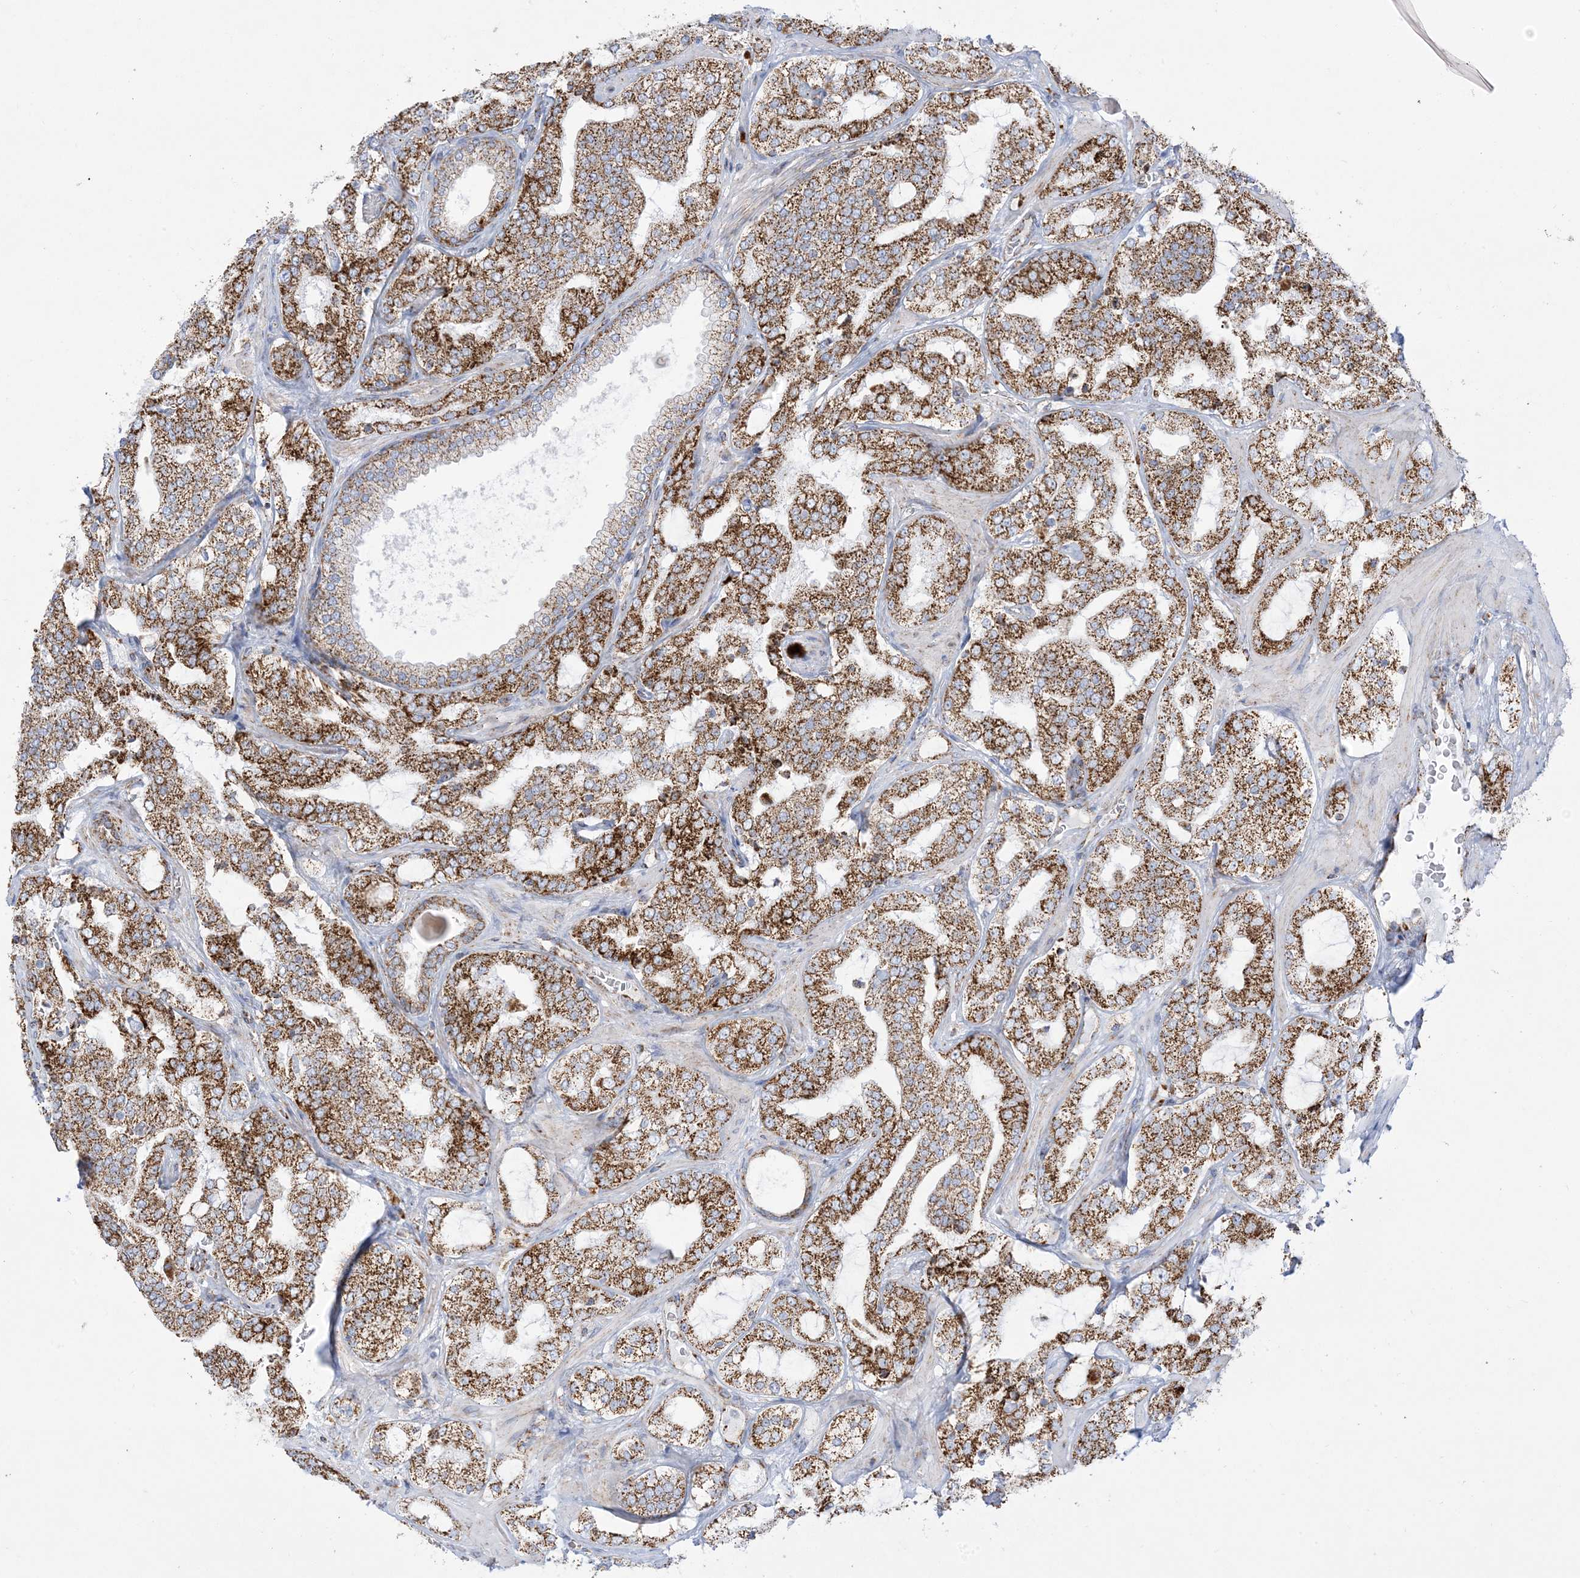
{"staining": {"intensity": "moderate", "quantity": ">75%", "location": "cytoplasmic/membranous"}, "tissue": "prostate cancer", "cell_type": "Tumor cells", "image_type": "cancer", "snomed": [{"axis": "morphology", "description": "Adenocarcinoma, High grade"}, {"axis": "topography", "description": "Prostate"}], "caption": "Human high-grade adenocarcinoma (prostate) stained with a brown dye shows moderate cytoplasmic/membranous positive expression in approximately >75% of tumor cells.", "gene": "MRPS36", "patient": {"sex": "male", "age": 64}}